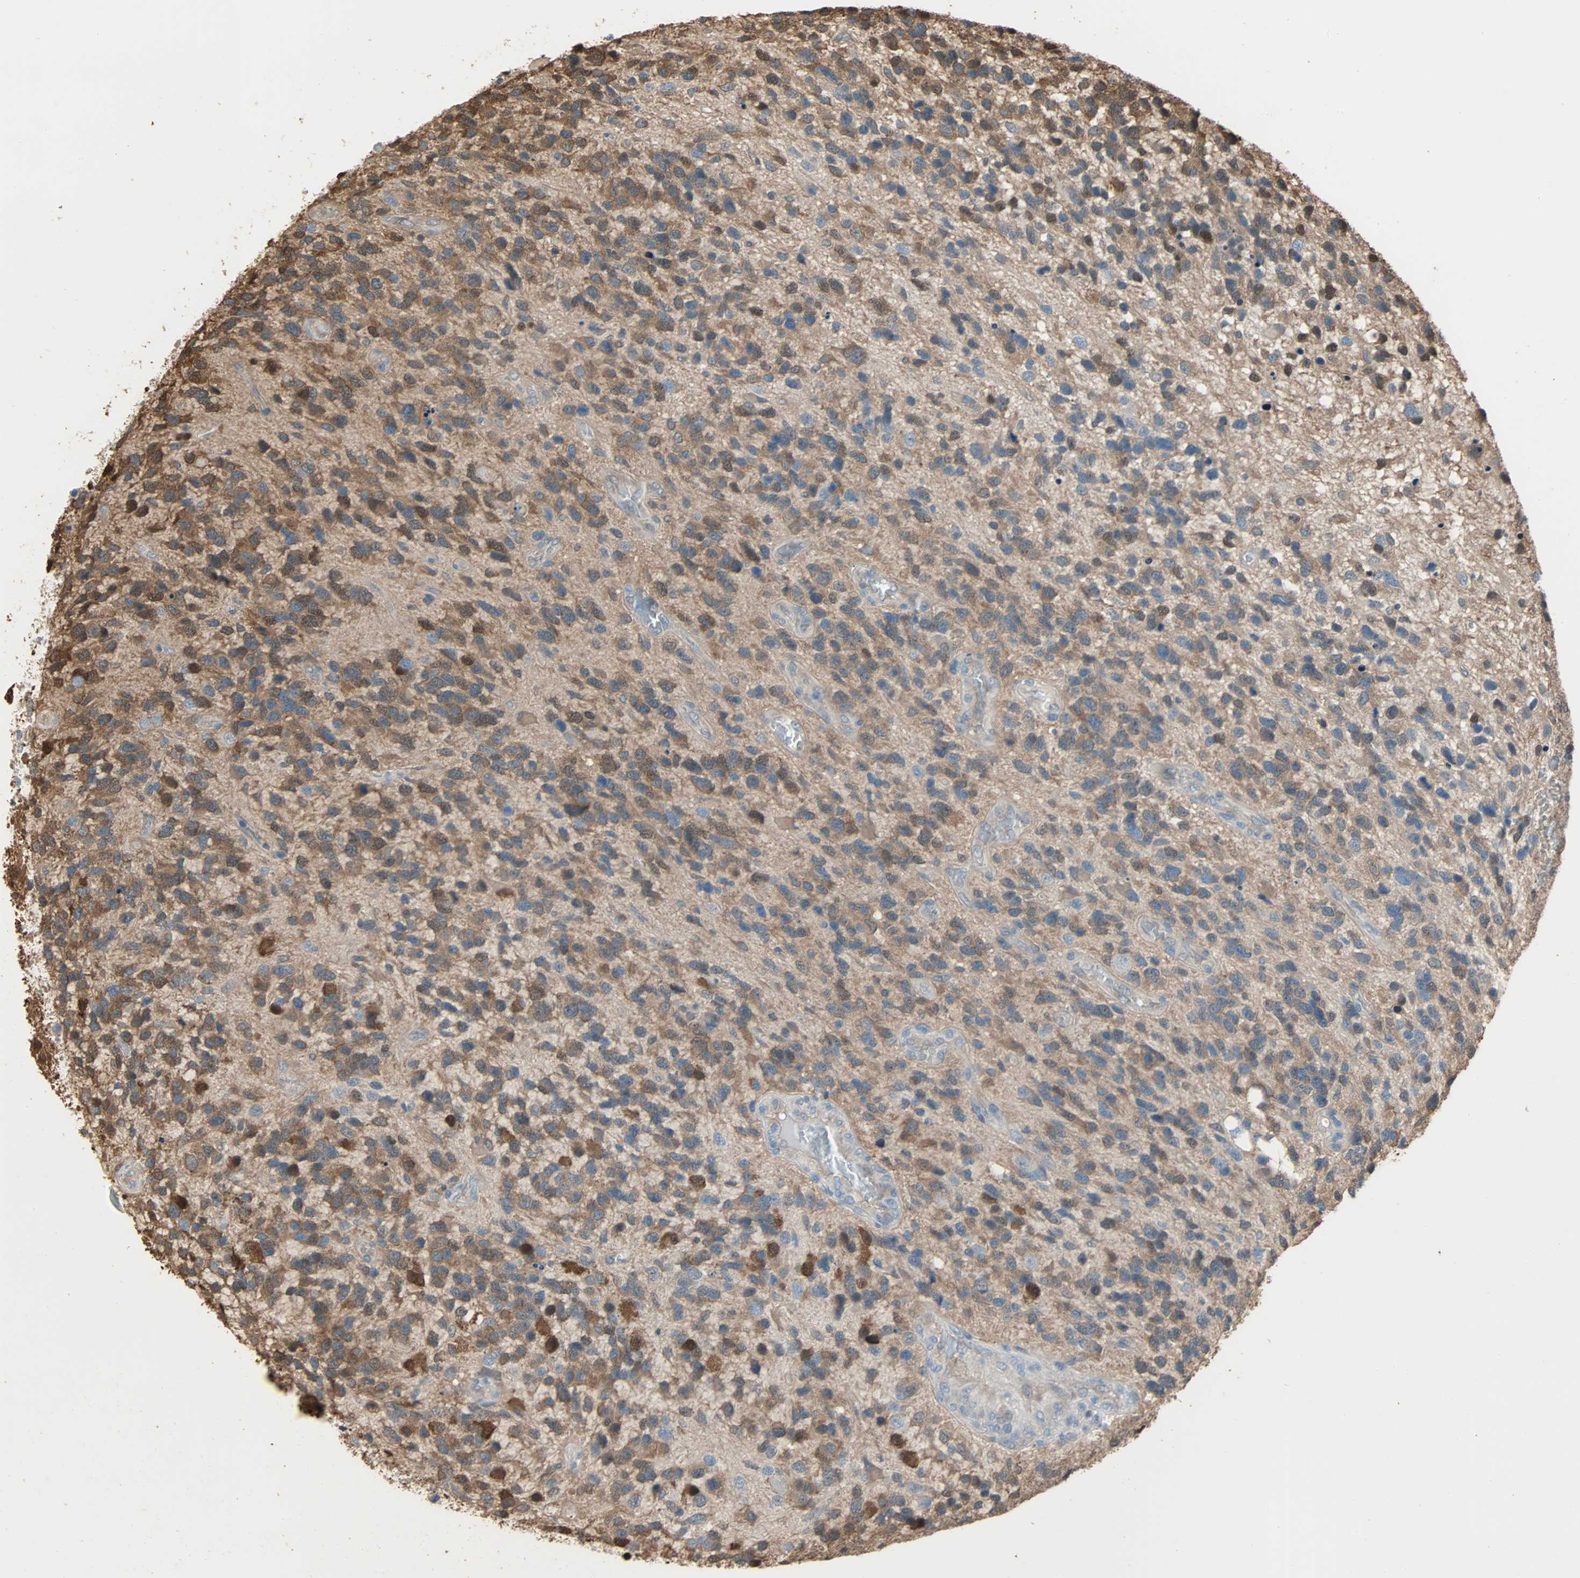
{"staining": {"intensity": "moderate", "quantity": ">75%", "location": "cytoplasmic/membranous,nuclear"}, "tissue": "glioma", "cell_type": "Tumor cells", "image_type": "cancer", "snomed": [{"axis": "morphology", "description": "Glioma, malignant, High grade"}, {"axis": "topography", "description": "Brain"}], "caption": "High-power microscopy captured an immunohistochemistry (IHC) image of glioma, revealing moderate cytoplasmic/membranous and nuclear expression in about >75% of tumor cells.", "gene": "PRDX1", "patient": {"sex": "female", "age": 58}}